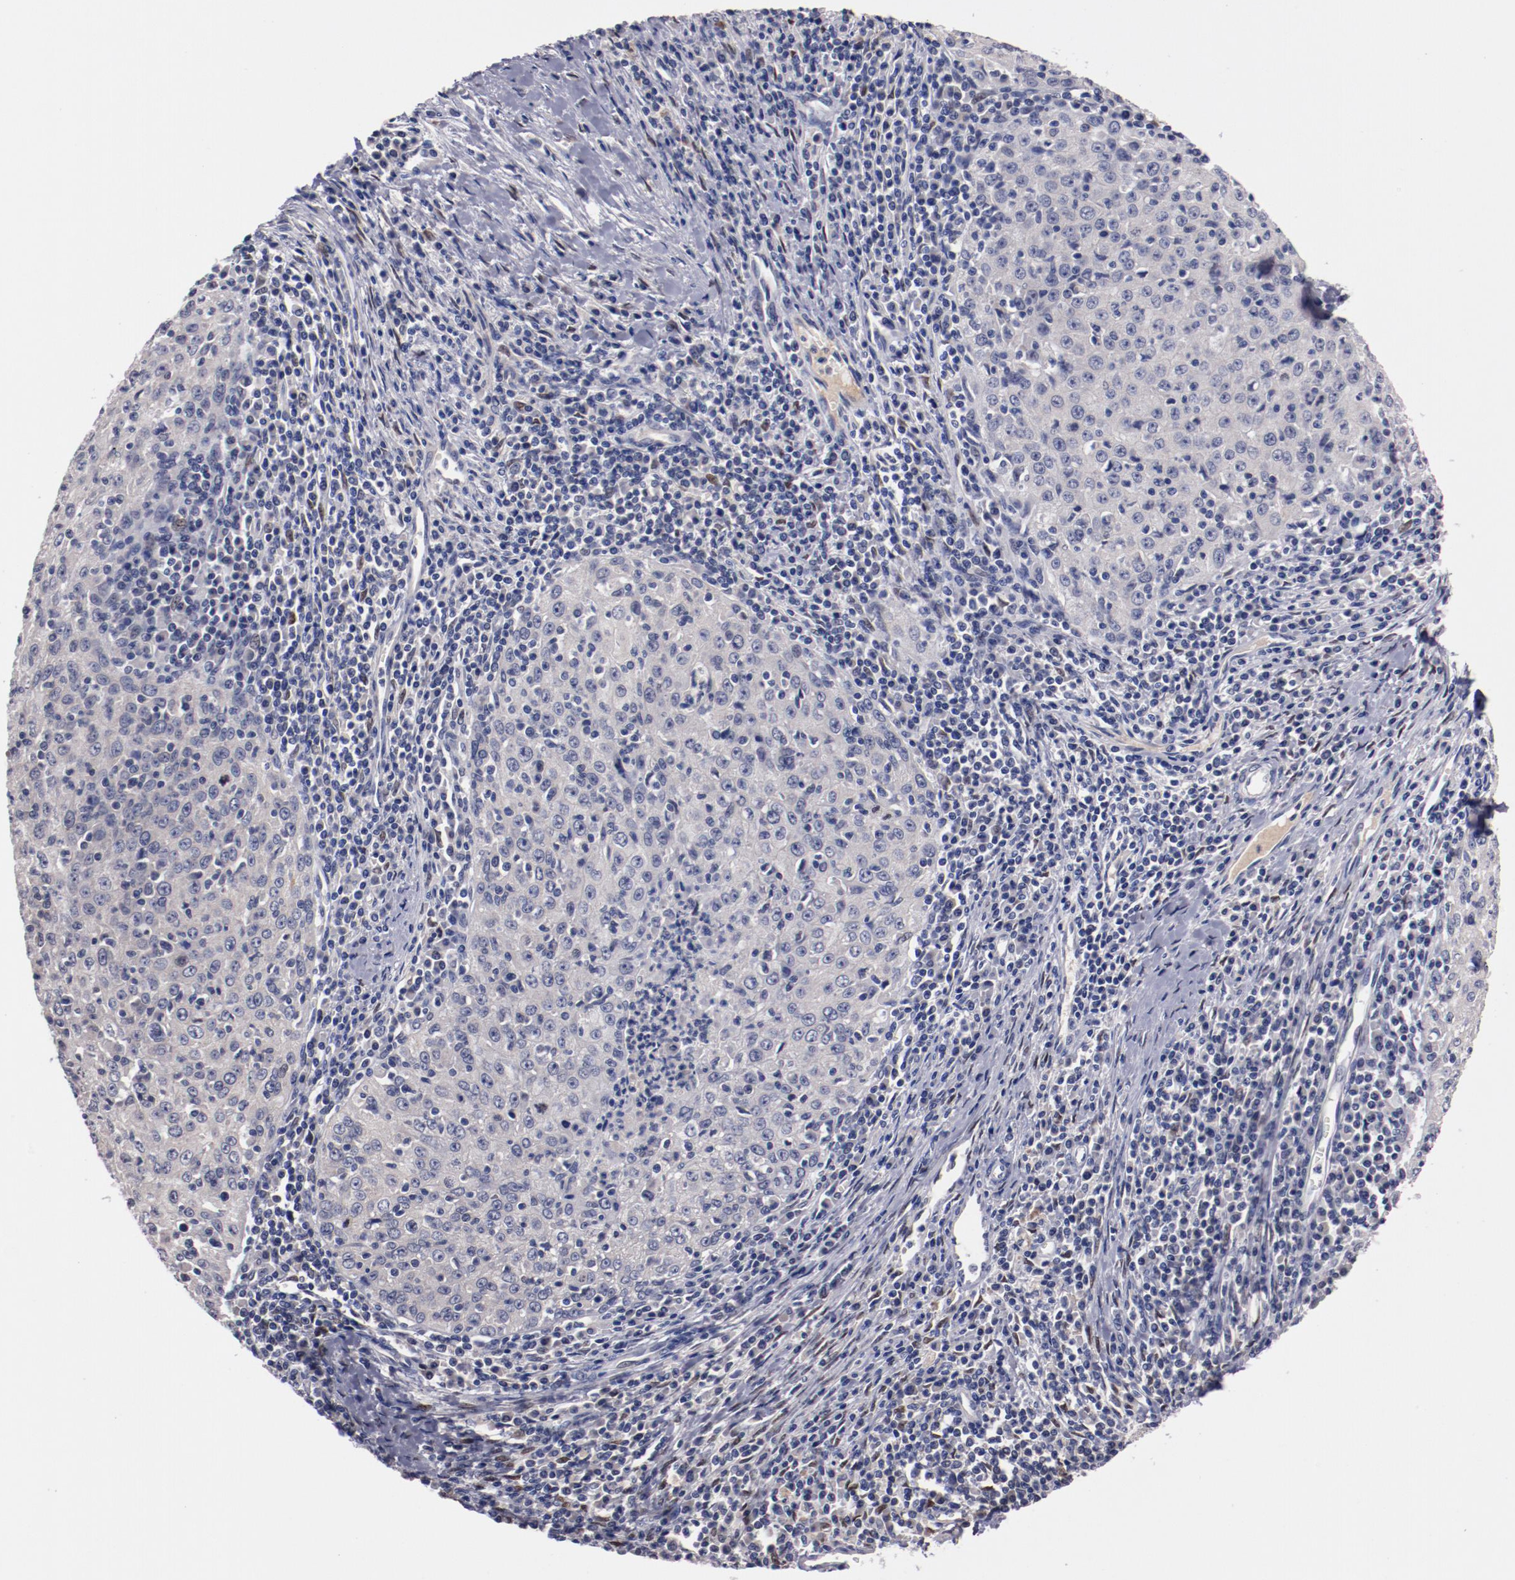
{"staining": {"intensity": "negative", "quantity": "none", "location": "none"}, "tissue": "cervical cancer", "cell_type": "Tumor cells", "image_type": "cancer", "snomed": [{"axis": "morphology", "description": "Squamous cell carcinoma, NOS"}, {"axis": "topography", "description": "Cervix"}], "caption": "Micrograph shows no significant protein positivity in tumor cells of squamous cell carcinoma (cervical). Brightfield microscopy of immunohistochemistry stained with DAB (3,3'-diaminobenzidine) (brown) and hematoxylin (blue), captured at high magnification.", "gene": "FAM81A", "patient": {"sex": "female", "age": 27}}